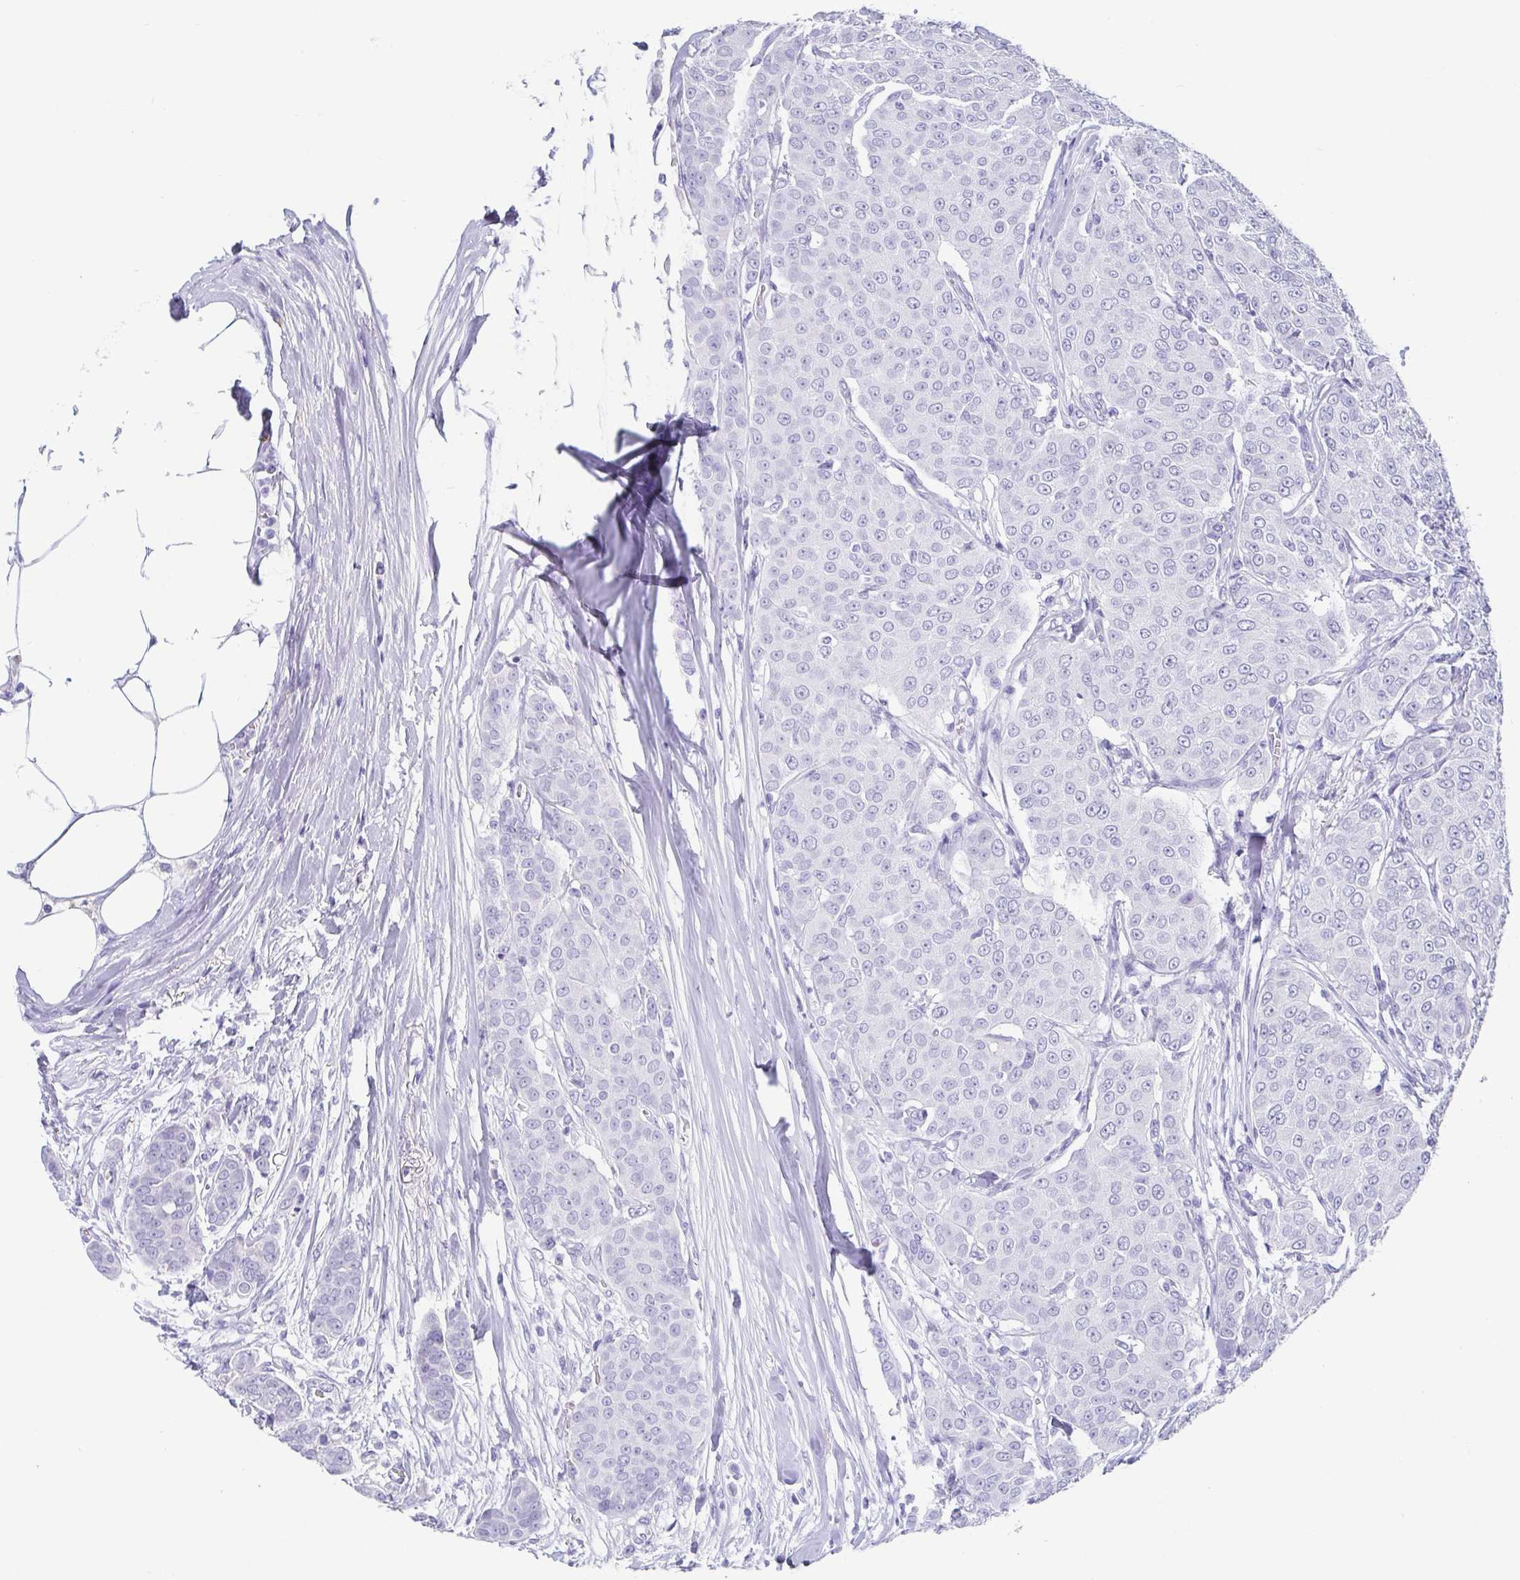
{"staining": {"intensity": "negative", "quantity": "none", "location": "none"}, "tissue": "breast cancer", "cell_type": "Tumor cells", "image_type": "cancer", "snomed": [{"axis": "morphology", "description": "Duct carcinoma"}, {"axis": "topography", "description": "Breast"}], "caption": "Immunohistochemistry (IHC) micrograph of breast intraductal carcinoma stained for a protein (brown), which displays no staining in tumor cells.", "gene": "SCGN", "patient": {"sex": "female", "age": 91}}